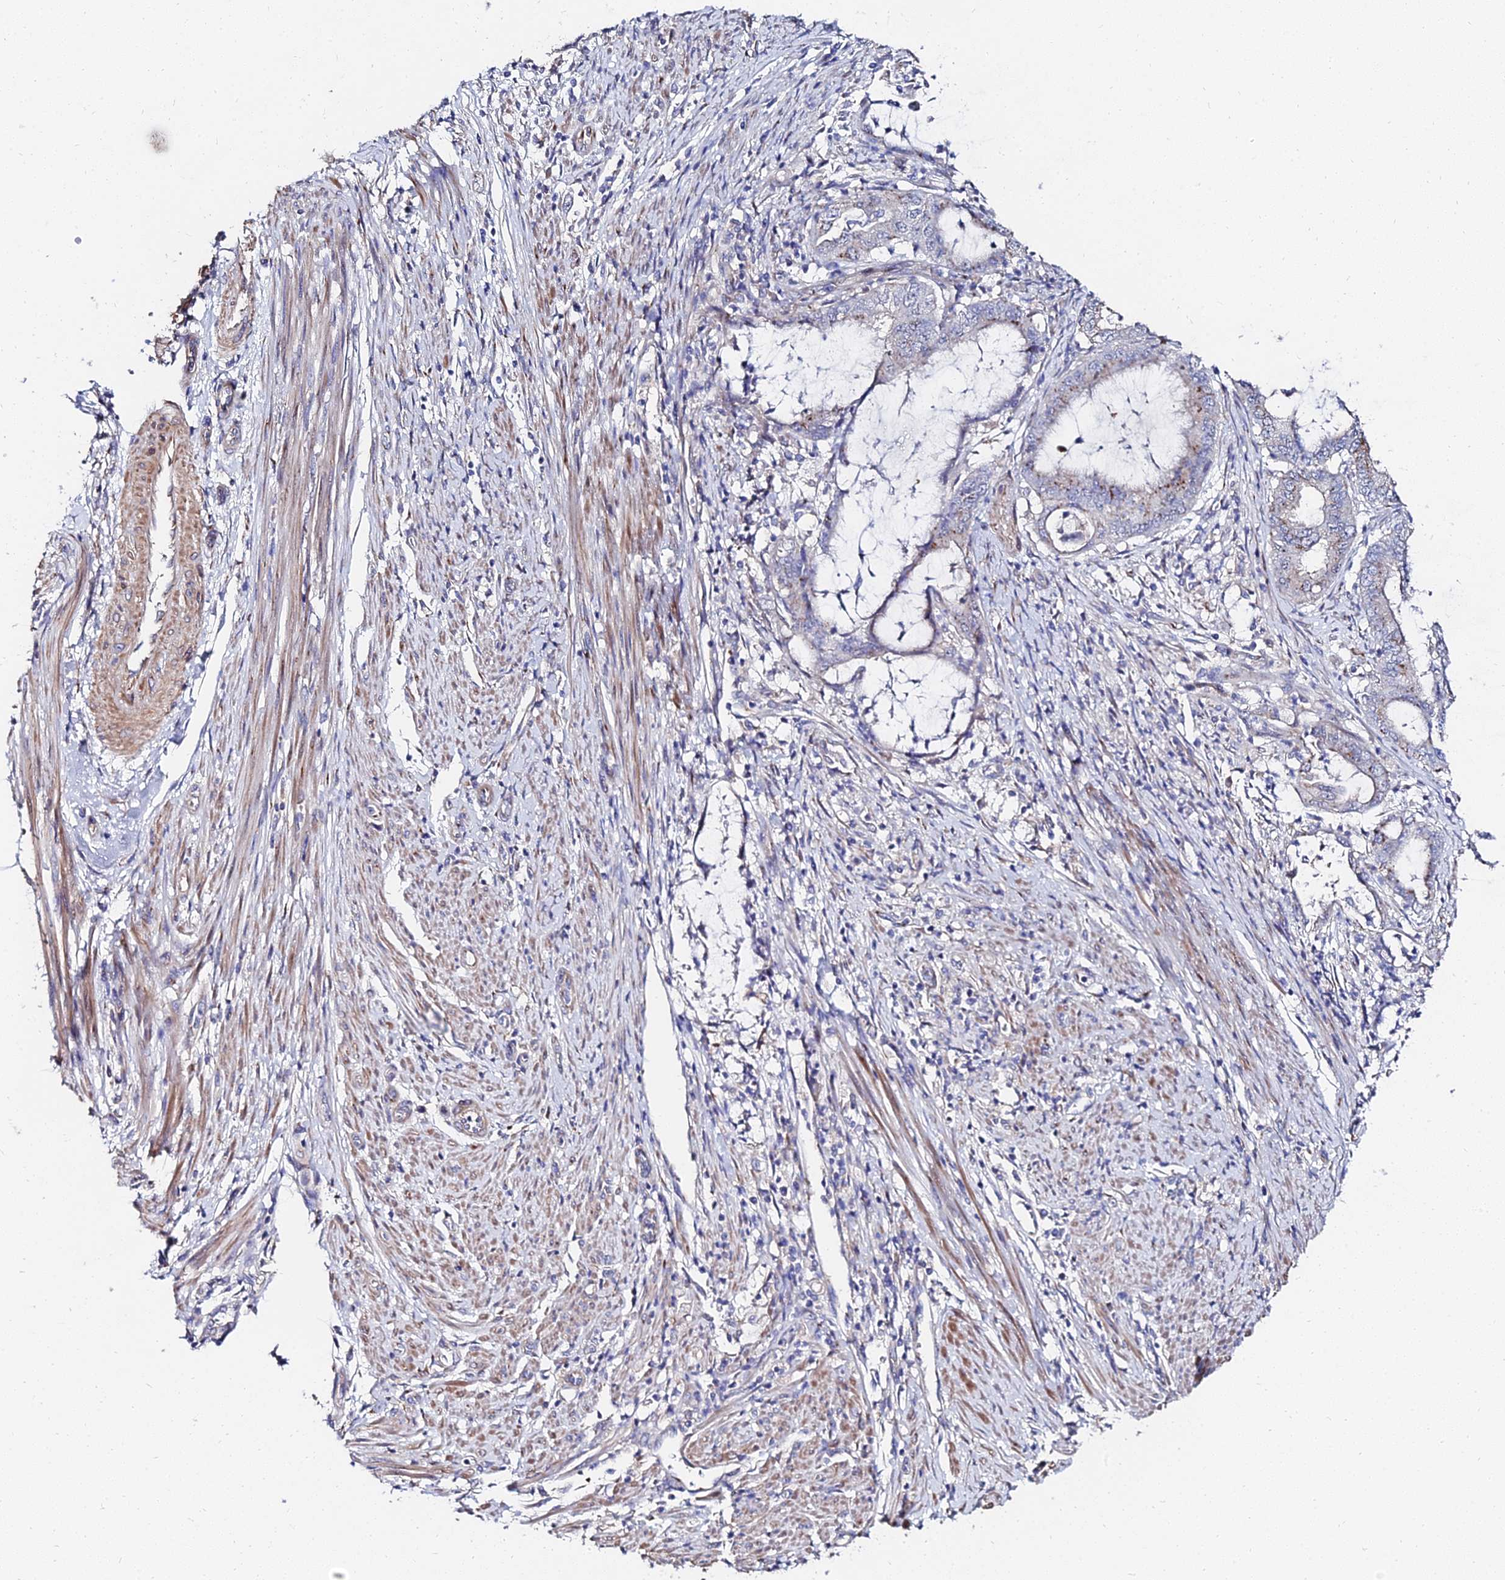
{"staining": {"intensity": "moderate", "quantity": "25%-75%", "location": "cytoplasmic/membranous"}, "tissue": "endometrial cancer", "cell_type": "Tumor cells", "image_type": "cancer", "snomed": [{"axis": "morphology", "description": "Adenocarcinoma, NOS"}, {"axis": "topography", "description": "Endometrium"}], "caption": "Immunohistochemical staining of human adenocarcinoma (endometrial) exhibits medium levels of moderate cytoplasmic/membranous positivity in approximately 25%-75% of tumor cells. The protein is shown in brown color, while the nuclei are stained blue.", "gene": "BORCS8", "patient": {"sex": "female", "age": 51}}